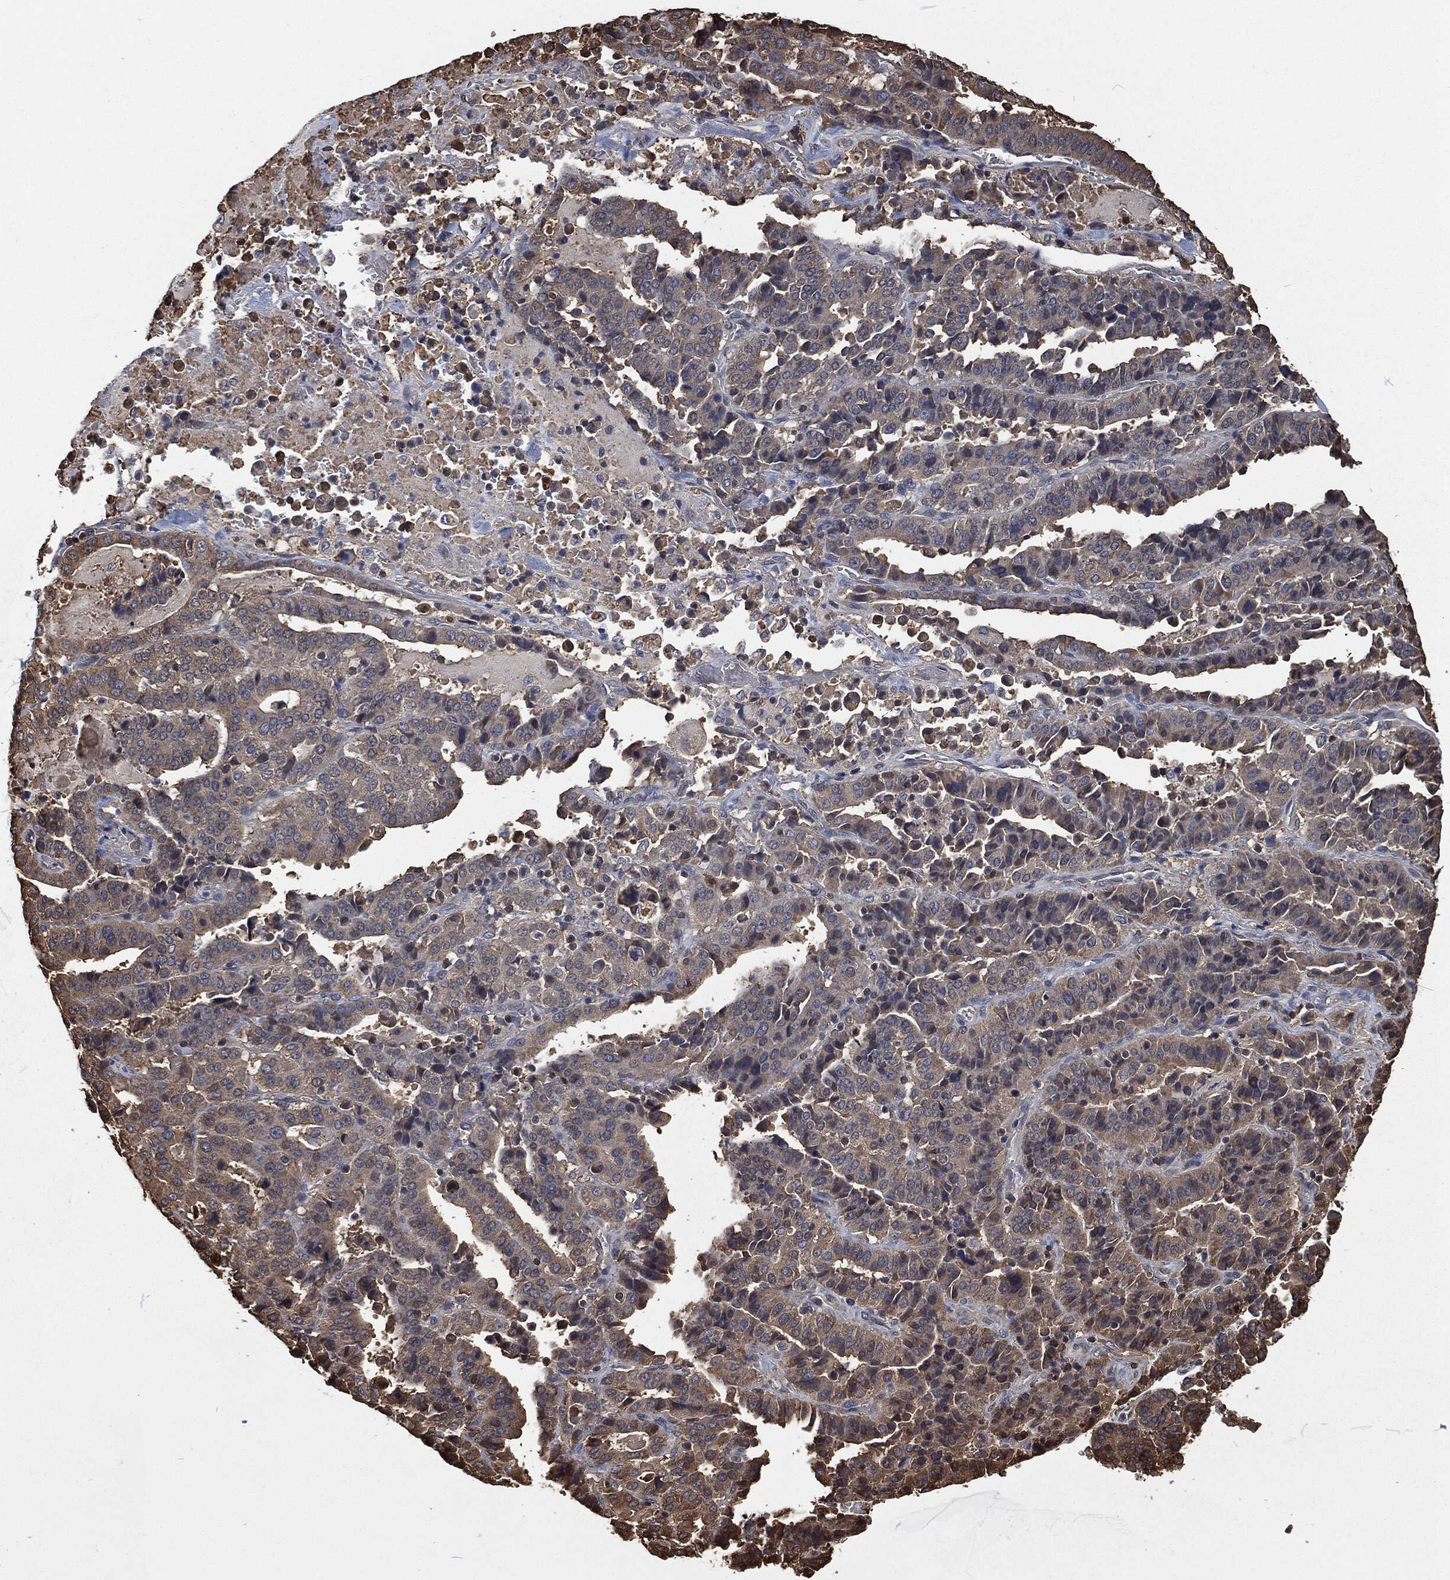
{"staining": {"intensity": "weak", "quantity": "25%-75%", "location": "cytoplasmic/membranous"}, "tissue": "stomach cancer", "cell_type": "Tumor cells", "image_type": "cancer", "snomed": [{"axis": "morphology", "description": "Adenocarcinoma, NOS"}, {"axis": "topography", "description": "Stomach"}], "caption": "Stomach cancer (adenocarcinoma) stained for a protein (brown) displays weak cytoplasmic/membranous positive positivity in about 25%-75% of tumor cells.", "gene": "PRDX4", "patient": {"sex": "male", "age": 48}}